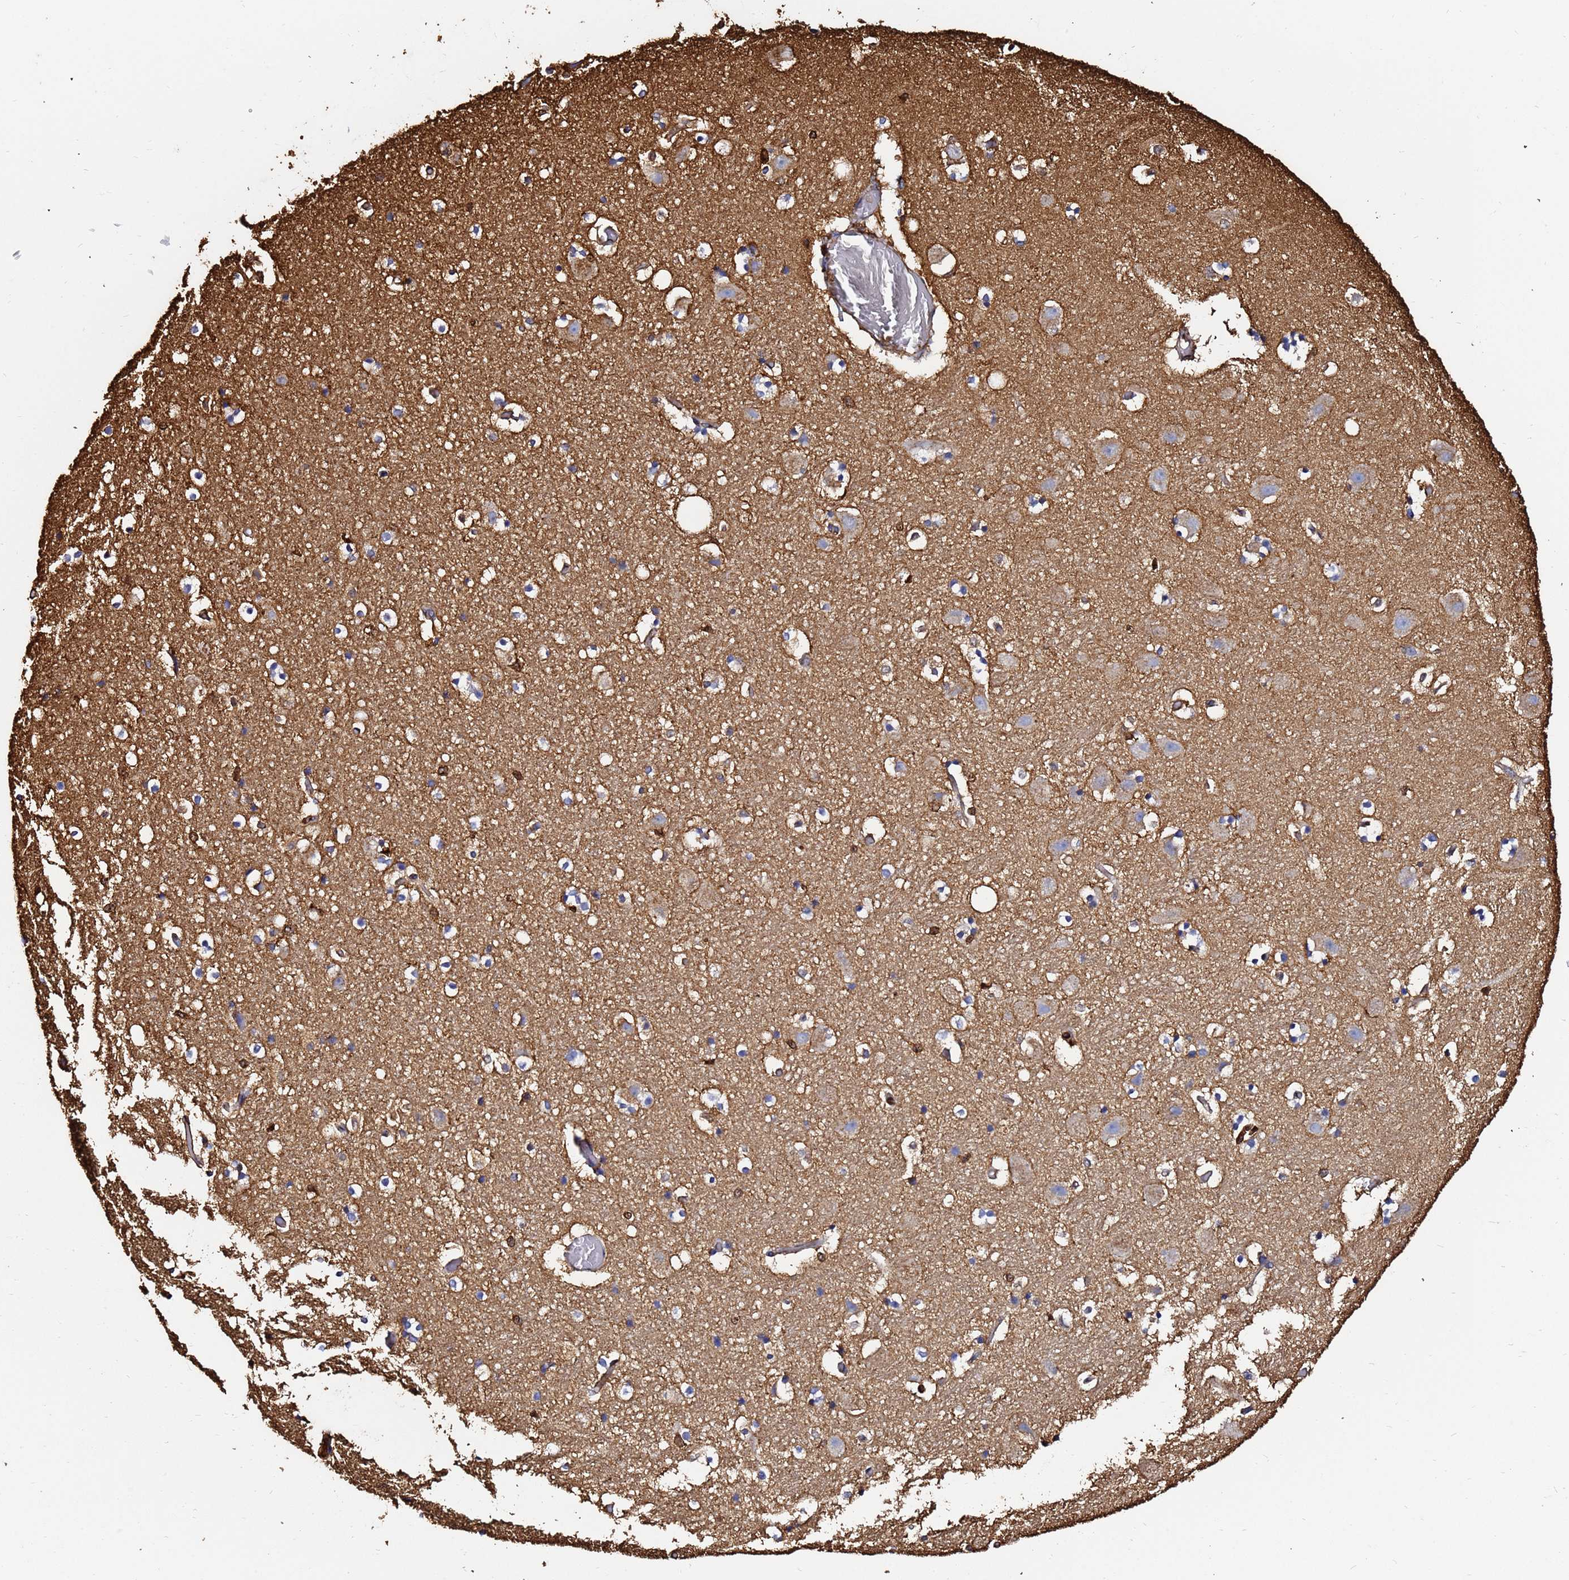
{"staining": {"intensity": "negative", "quantity": "none", "location": "none"}, "tissue": "hippocampus", "cell_type": "Glial cells", "image_type": "normal", "snomed": [{"axis": "morphology", "description": "Normal tissue, NOS"}, {"axis": "topography", "description": "Hippocampus"}], "caption": "Immunohistochemical staining of unremarkable human hippocampus exhibits no significant staining in glial cells. (Brightfield microscopy of DAB IHC at high magnification).", "gene": "ACTA1", "patient": {"sex": "female", "age": 52}}